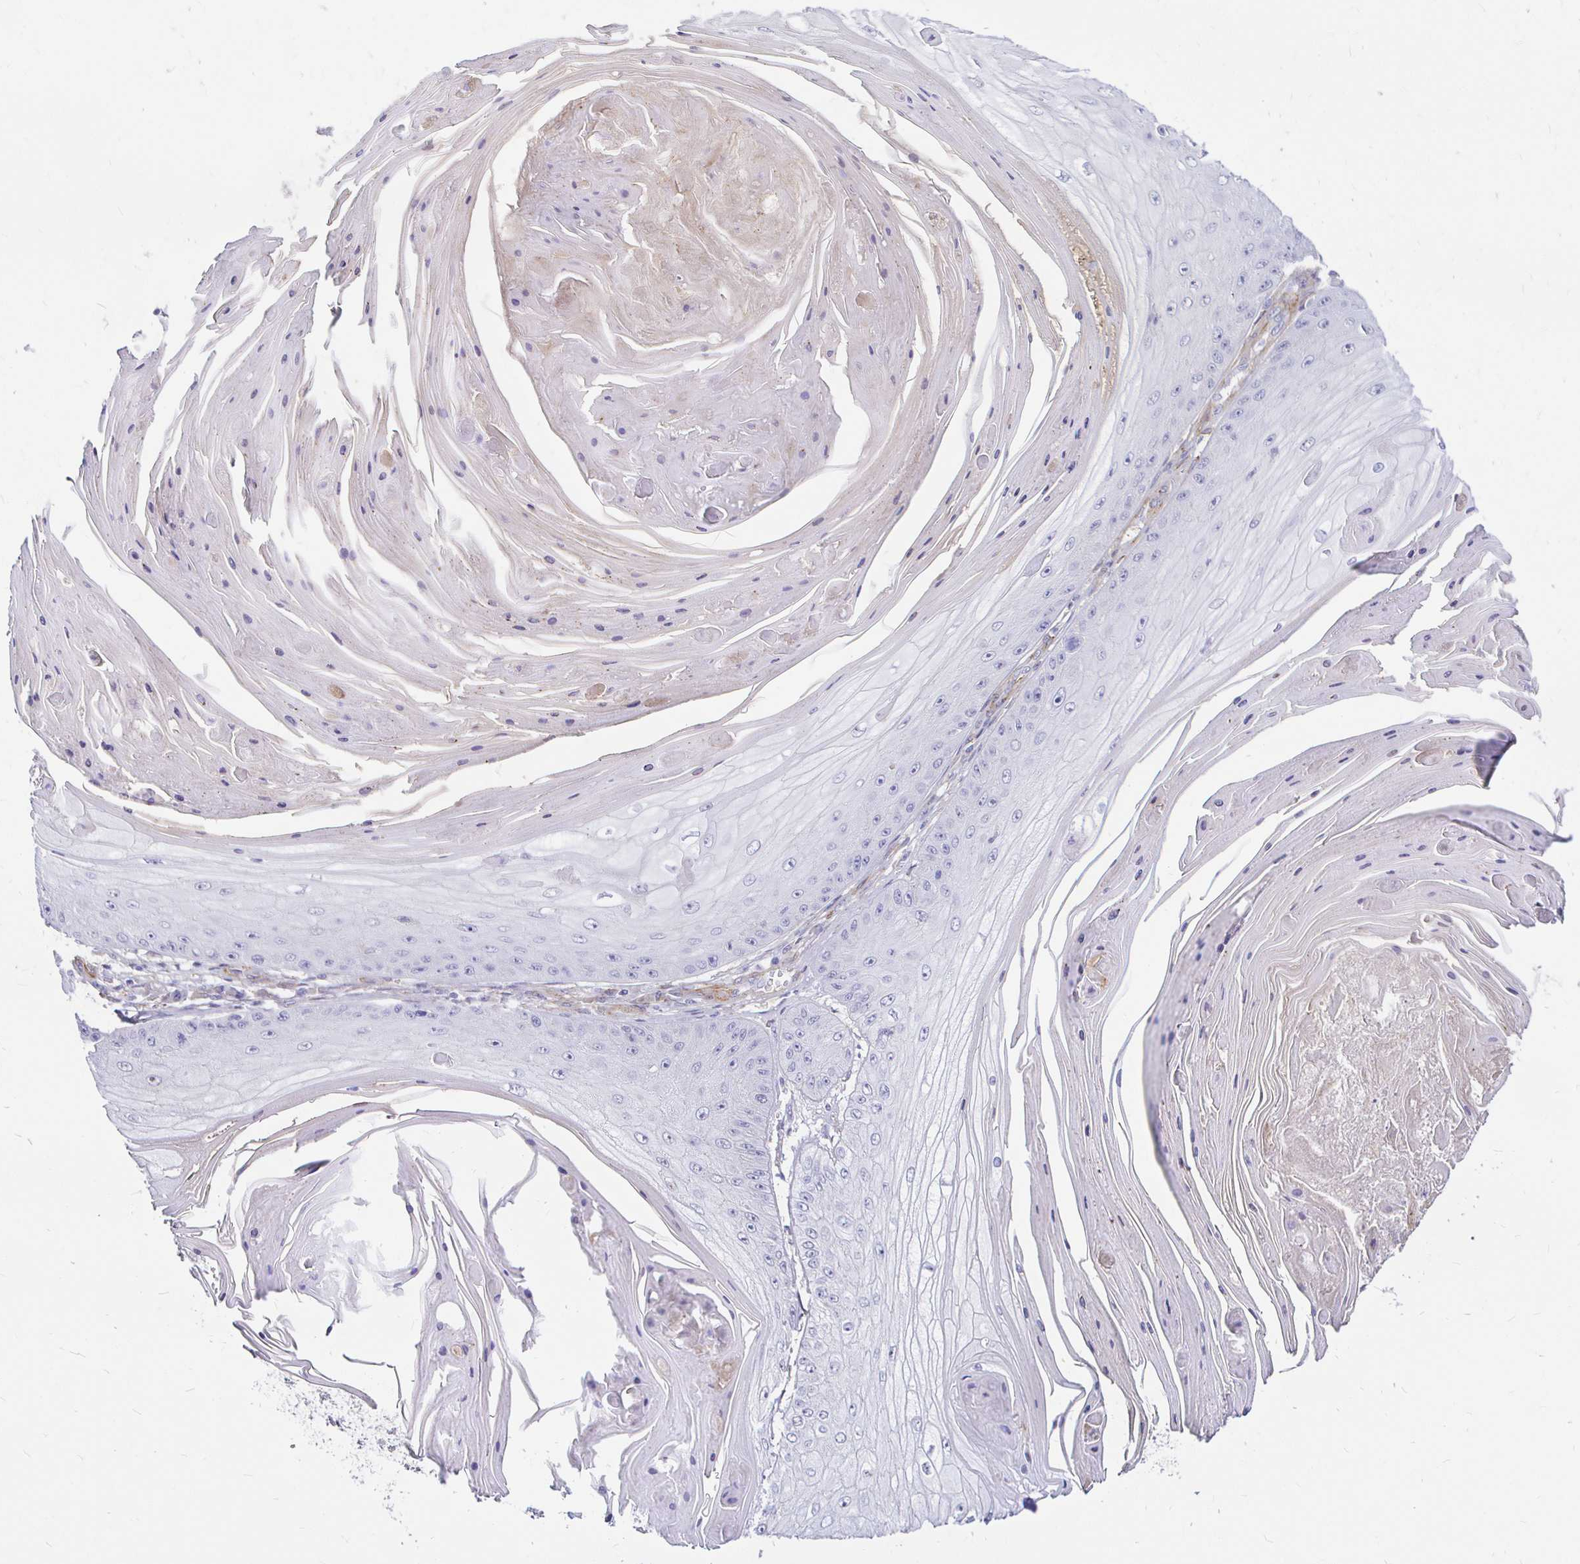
{"staining": {"intensity": "negative", "quantity": "none", "location": "none"}, "tissue": "skin cancer", "cell_type": "Tumor cells", "image_type": "cancer", "snomed": [{"axis": "morphology", "description": "Squamous cell carcinoma, NOS"}, {"axis": "topography", "description": "Skin"}], "caption": "IHC of squamous cell carcinoma (skin) demonstrates no expression in tumor cells. (DAB IHC, high magnification).", "gene": "PALM2AKAP2", "patient": {"sex": "male", "age": 70}}